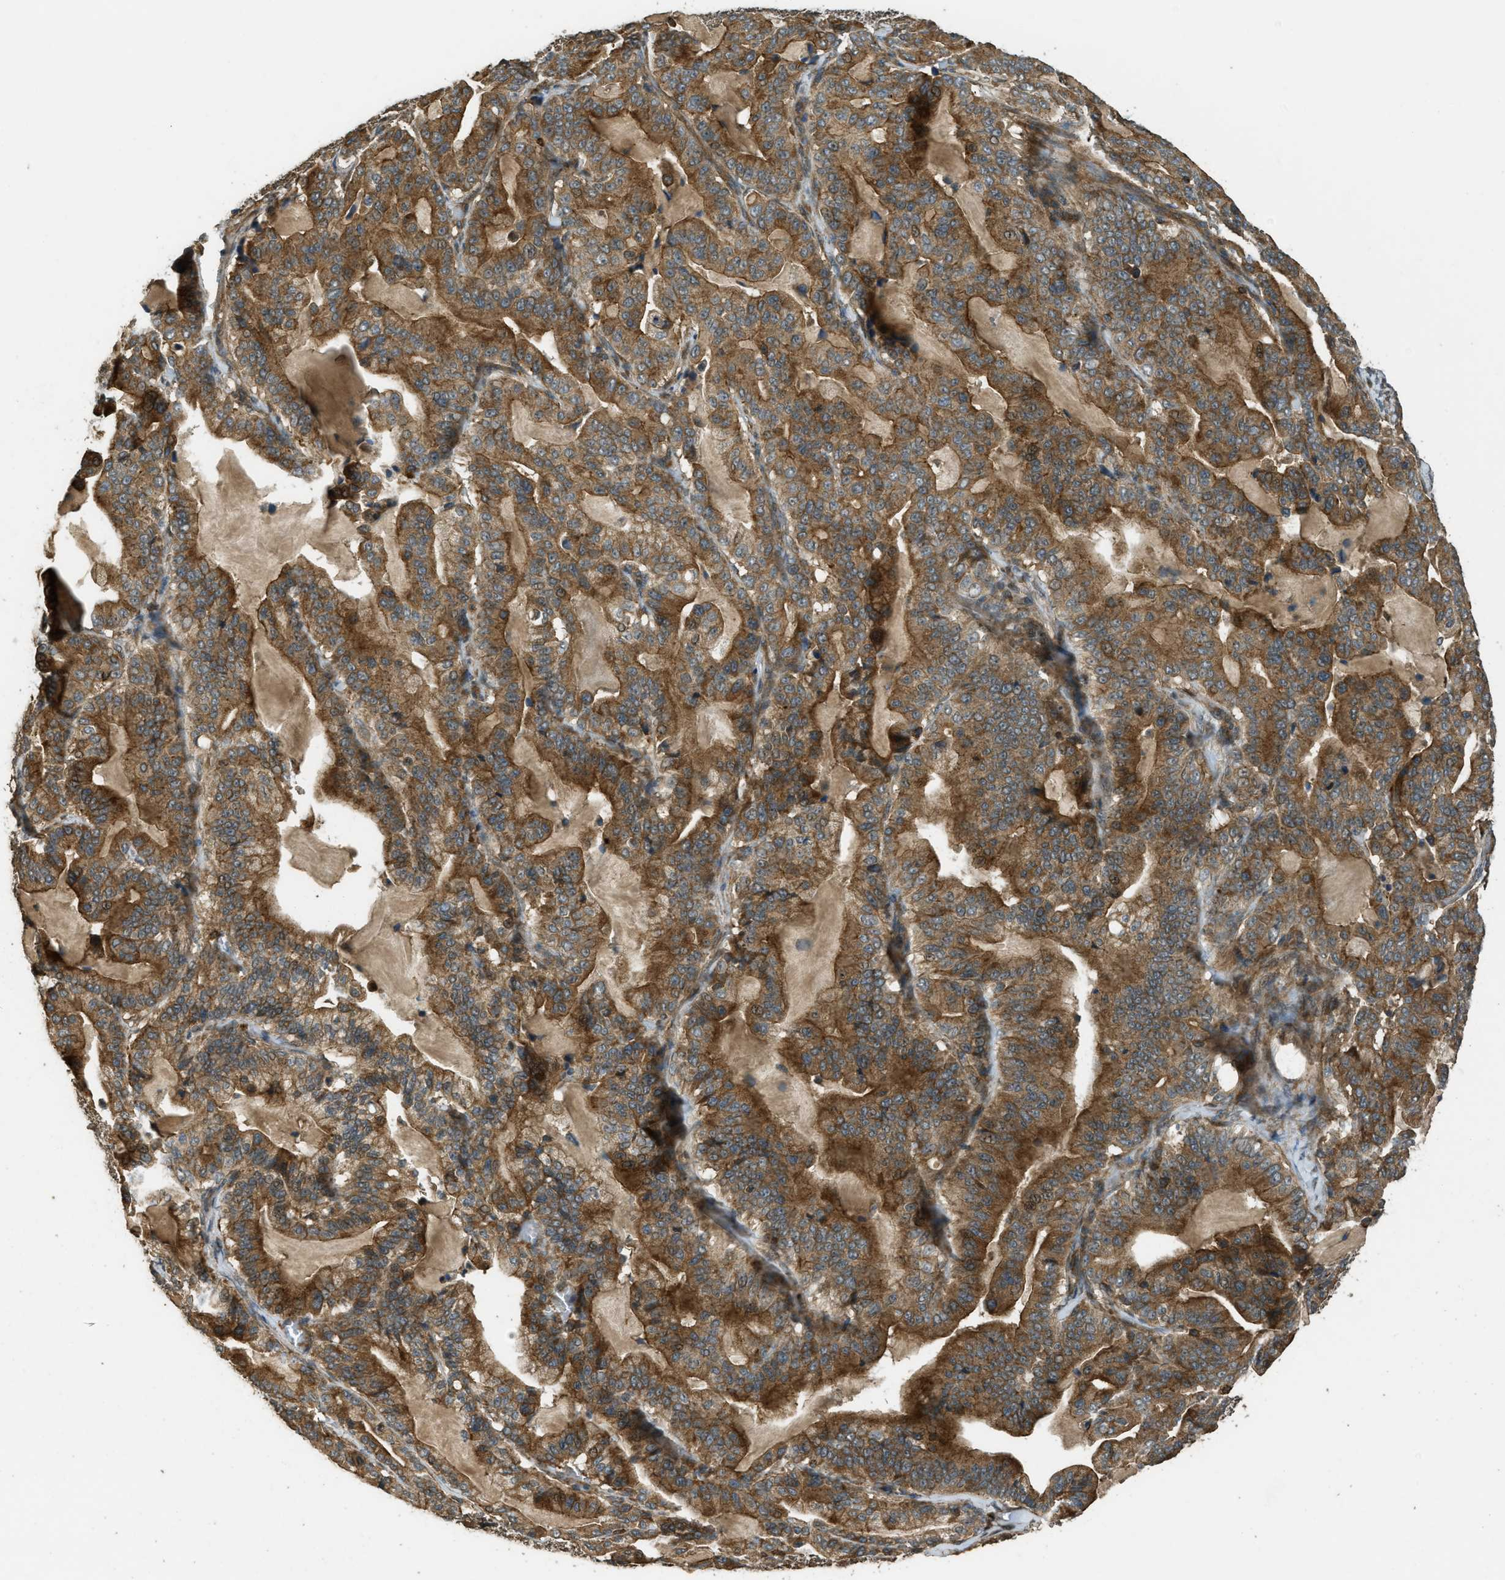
{"staining": {"intensity": "strong", "quantity": ">75%", "location": "cytoplasmic/membranous"}, "tissue": "pancreatic cancer", "cell_type": "Tumor cells", "image_type": "cancer", "snomed": [{"axis": "morphology", "description": "Adenocarcinoma, NOS"}, {"axis": "topography", "description": "Pancreas"}], "caption": "Approximately >75% of tumor cells in pancreatic cancer (adenocarcinoma) display strong cytoplasmic/membranous protein staining as visualized by brown immunohistochemical staining.", "gene": "PPP6R3", "patient": {"sex": "male", "age": 63}}